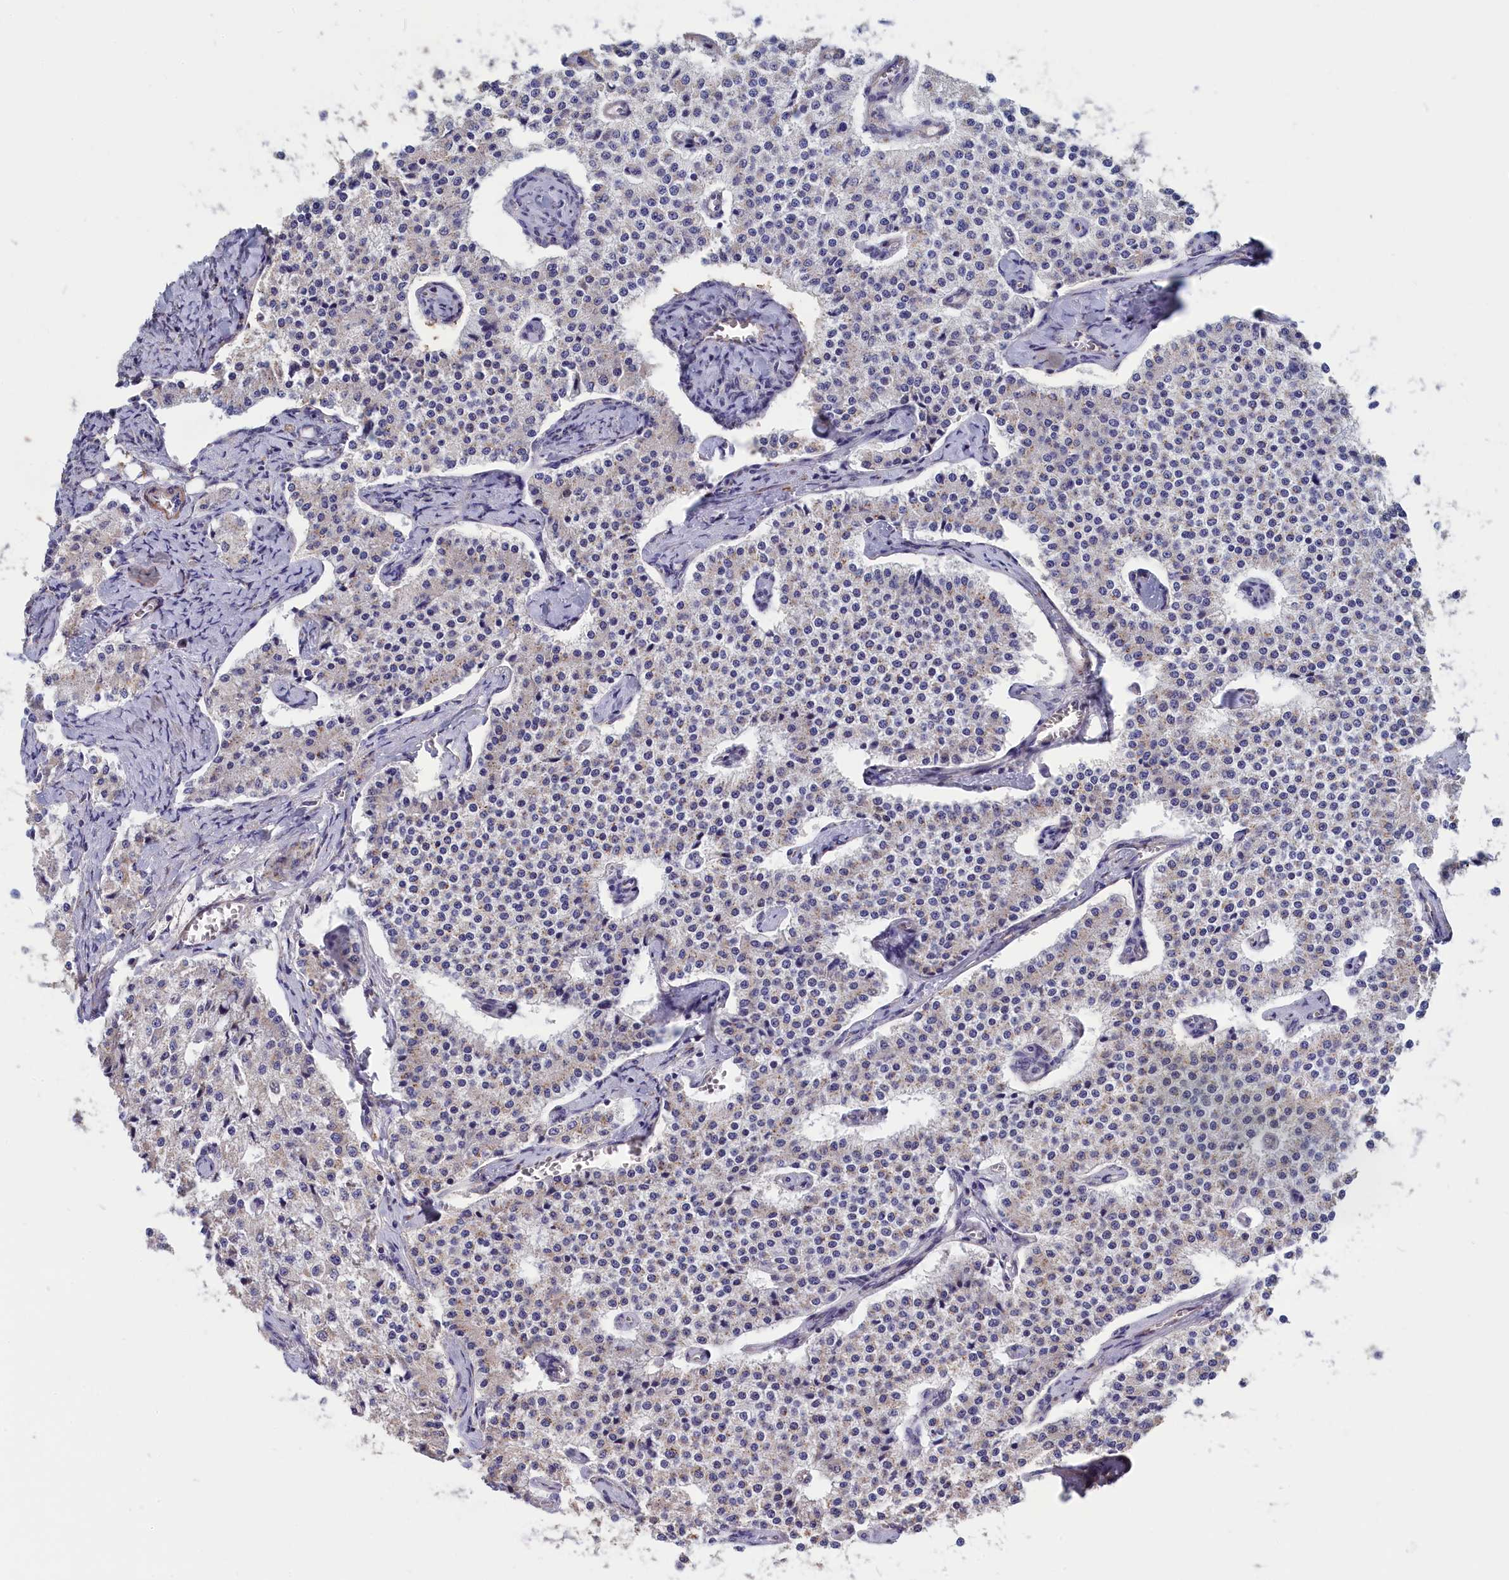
{"staining": {"intensity": "weak", "quantity": "<25%", "location": "cytoplasmic/membranous"}, "tissue": "carcinoid", "cell_type": "Tumor cells", "image_type": "cancer", "snomed": [{"axis": "morphology", "description": "Carcinoid, malignant, NOS"}, {"axis": "topography", "description": "Colon"}], "caption": "IHC image of human carcinoid stained for a protein (brown), which shows no expression in tumor cells. The staining was performed using DAB (3,3'-diaminobenzidine) to visualize the protein expression in brown, while the nuclei were stained in blue with hematoxylin (Magnification: 20x).", "gene": "TUBGCP4", "patient": {"sex": "female", "age": 52}}